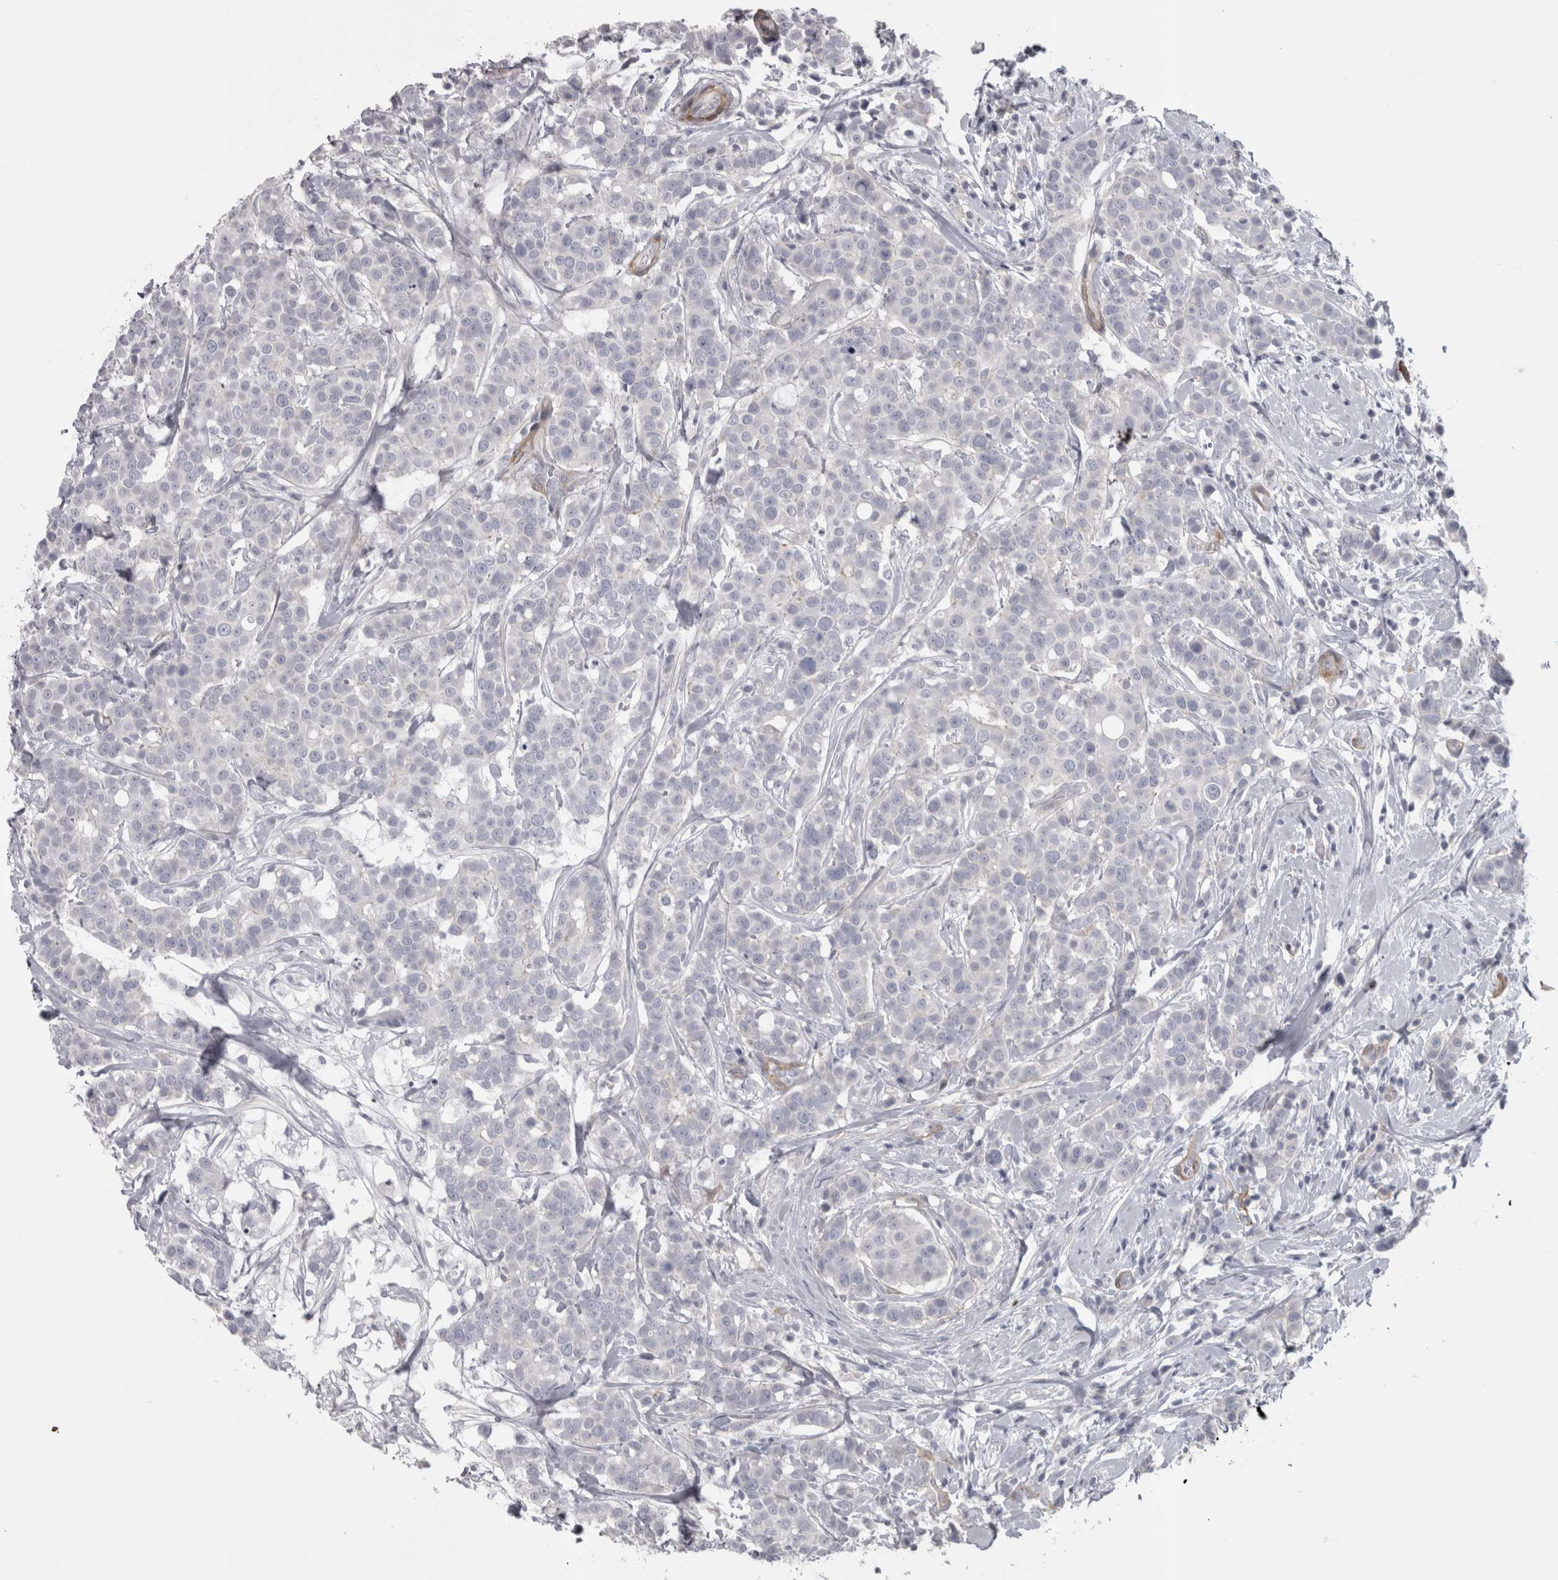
{"staining": {"intensity": "negative", "quantity": "none", "location": "none"}, "tissue": "breast cancer", "cell_type": "Tumor cells", "image_type": "cancer", "snomed": [{"axis": "morphology", "description": "Duct carcinoma"}, {"axis": "topography", "description": "Breast"}], "caption": "This is an IHC image of human breast cancer. There is no staining in tumor cells.", "gene": "PPP1R12B", "patient": {"sex": "female", "age": 27}}